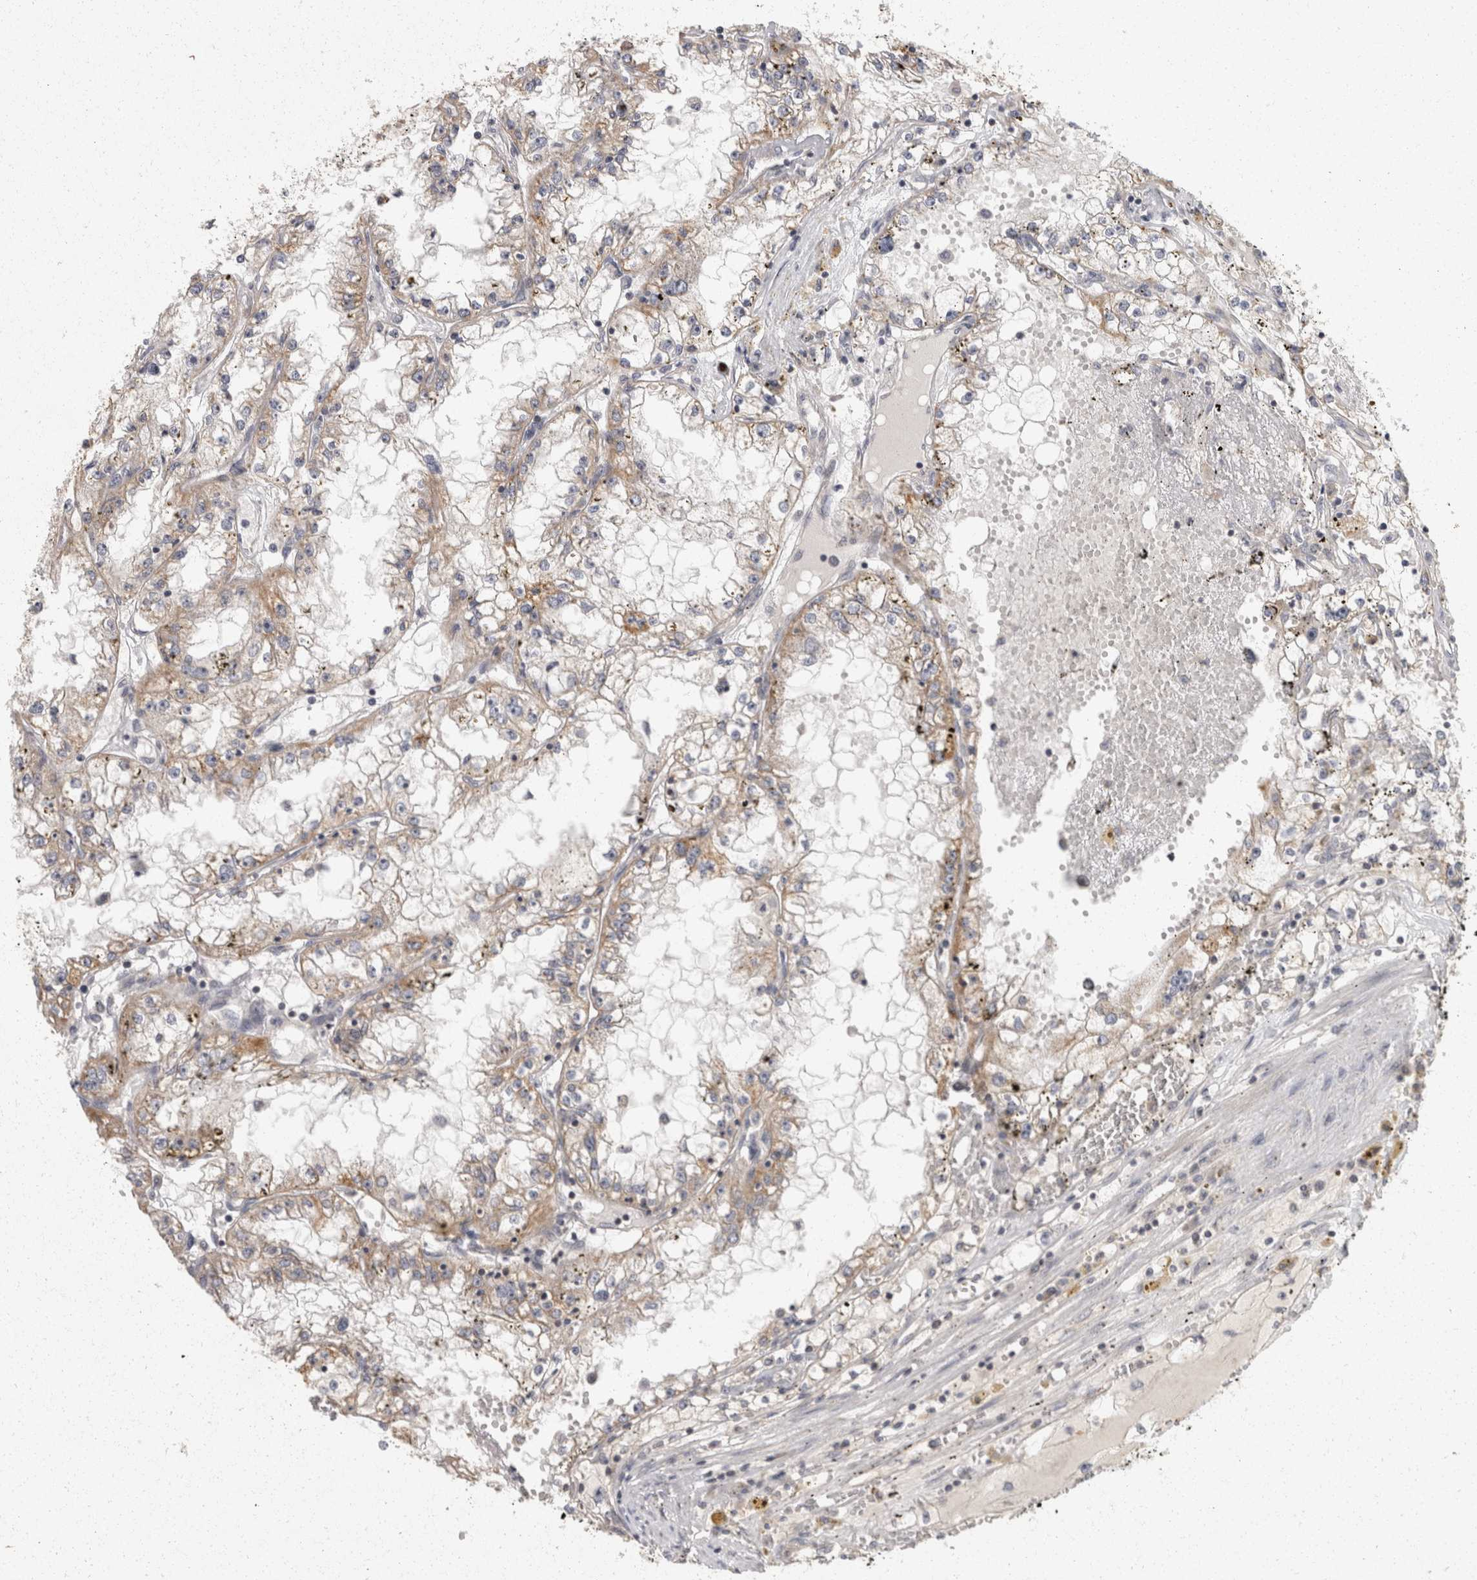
{"staining": {"intensity": "moderate", "quantity": "25%-75%", "location": "cytoplasmic/membranous"}, "tissue": "renal cancer", "cell_type": "Tumor cells", "image_type": "cancer", "snomed": [{"axis": "morphology", "description": "Adenocarcinoma, NOS"}, {"axis": "topography", "description": "Kidney"}], "caption": "Immunohistochemistry (IHC) of renal cancer (adenocarcinoma) reveals medium levels of moderate cytoplasmic/membranous expression in approximately 25%-75% of tumor cells. (DAB IHC, brown staining for protein, blue staining for nuclei).", "gene": "ACAT2", "patient": {"sex": "male", "age": 56}}